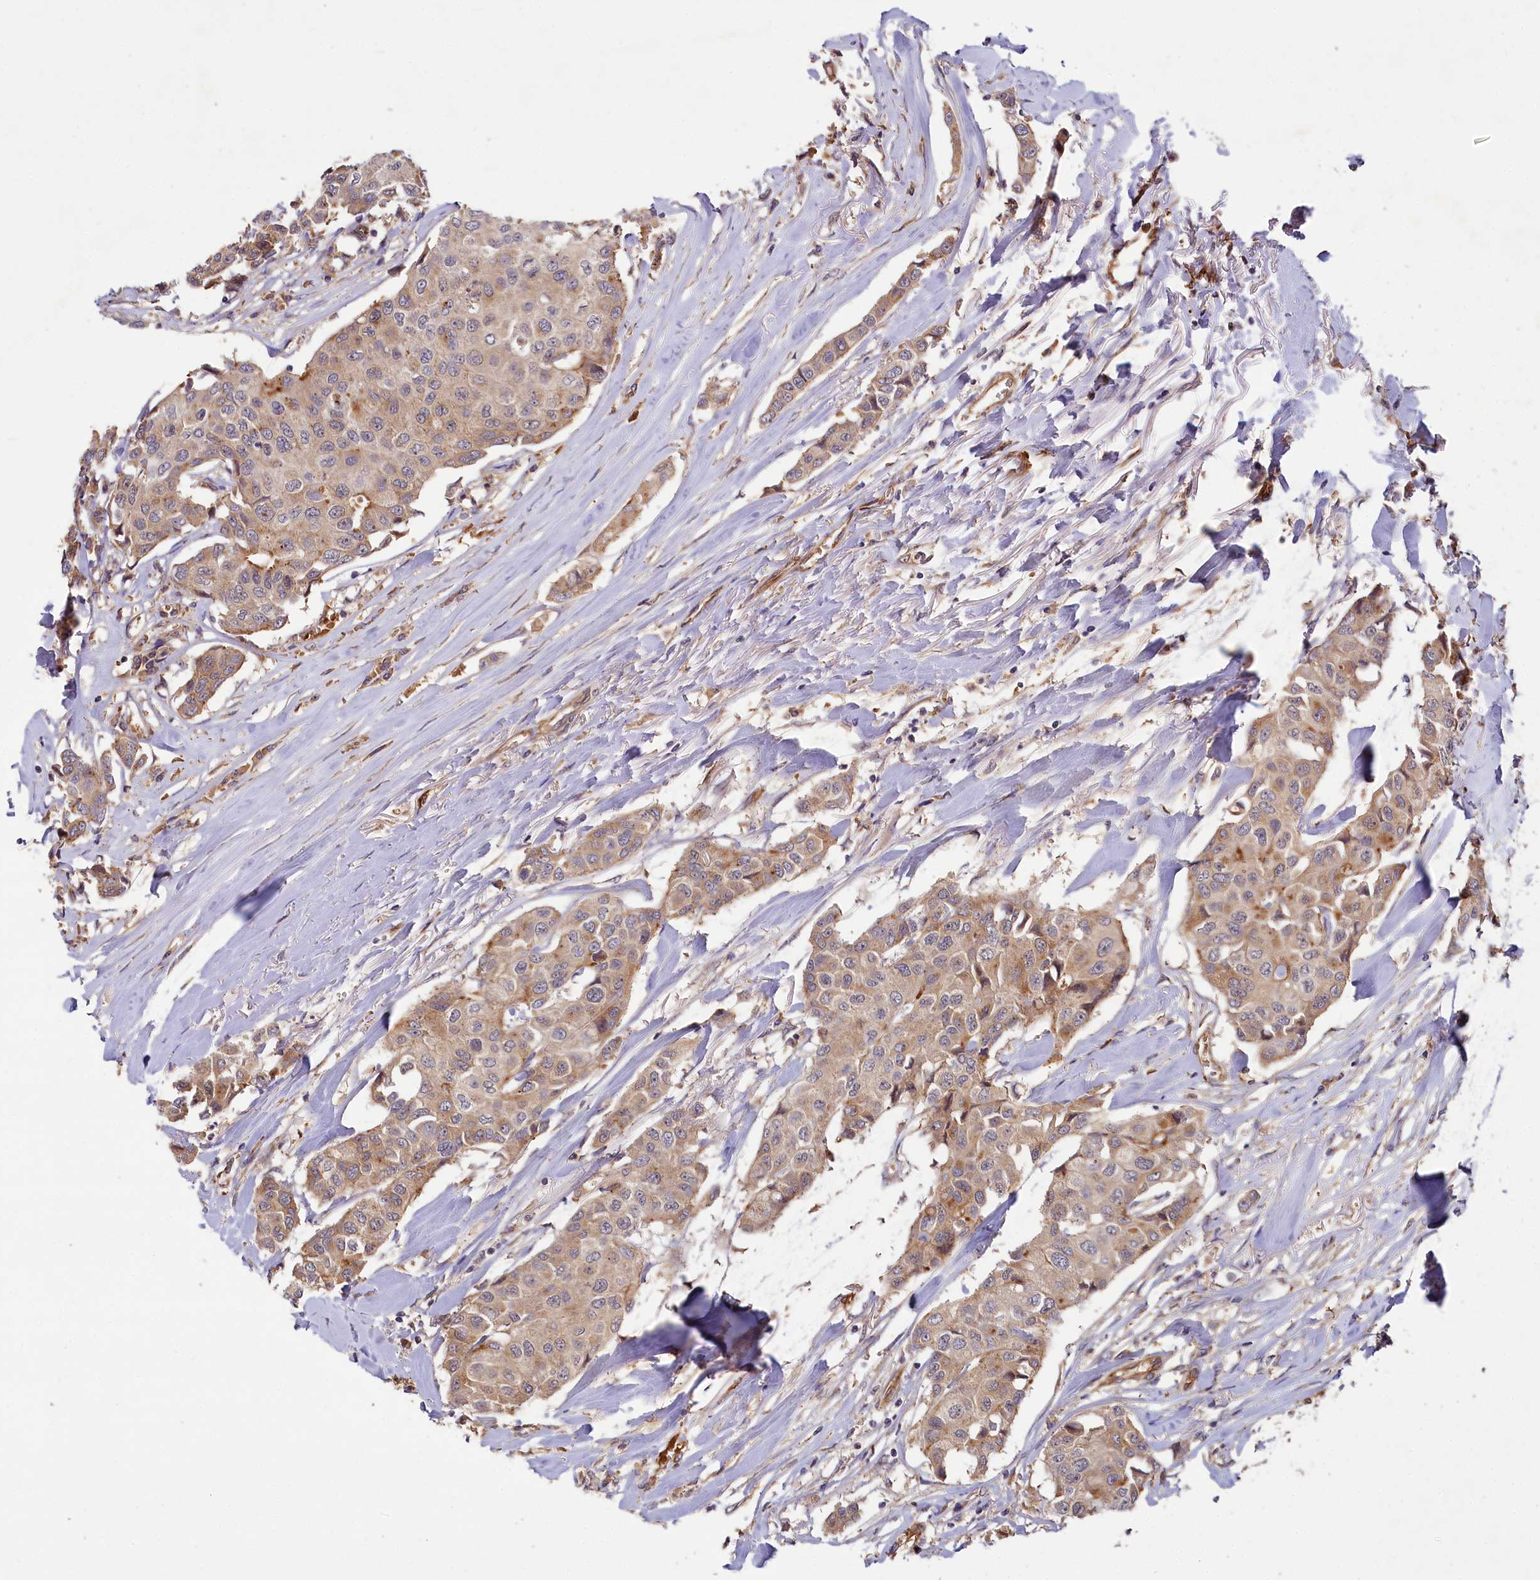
{"staining": {"intensity": "weak", "quantity": ">75%", "location": "cytoplasmic/membranous"}, "tissue": "breast cancer", "cell_type": "Tumor cells", "image_type": "cancer", "snomed": [{"axis": "morphology", "description": "Duct carcinoma"}, {"axis": "topography", "description": "Breast"}], "caption": "Tumor cells show low levels of weak cytoplasmic/membranous positivity in approximately >75% of cells in human breast cancer (infiltrating ductal carcinoma).", "gene": "PKN2", "patient": {"sex": "female", "age": 80}}